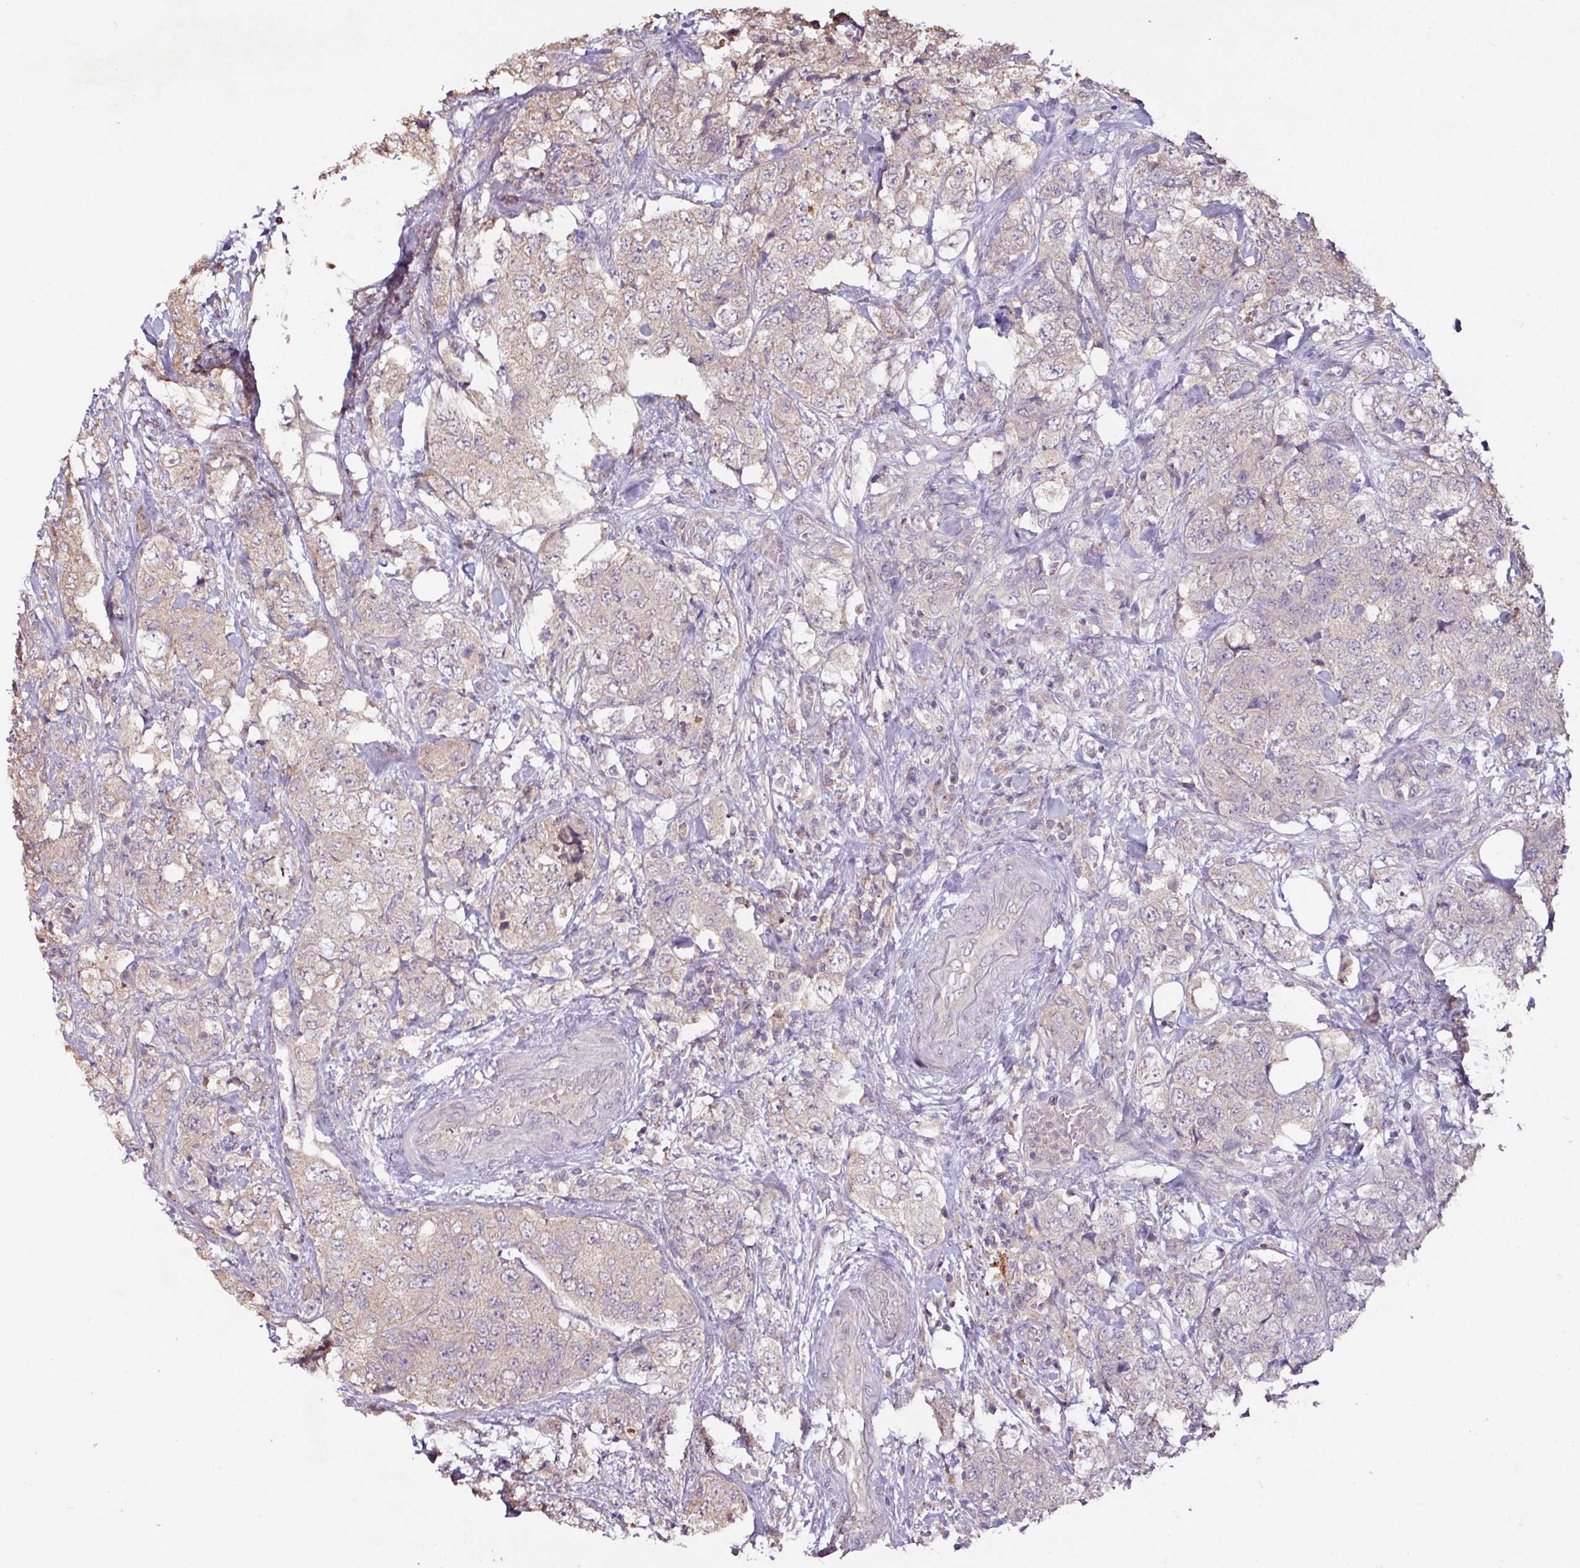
{"staining": {"intensity": "weak", "quantity": "25%-75%", "location": "cytoplasmic/membranous"}, "tissue": "urothelial cancer", "cell_type": "Tumor cells", "image_type": "cancer", "snomed": [{"axis": "morphology", "description": "Urothelial carcinoma, High grade"}, {"axis": "topography", "description": "Urinary bladder"}], "caption": "Immunohistochemistry micrograph of neoplastic tissue: human urothelial cancer stained using immunohistochemistry (IHC) exhibits low levels of weak protein expression localized specifically in the cytoplasmic/membranous of tumor cells, appearing as a cytoplasmic/membranous brown color.", "gene": "RPL38", "patient": {"sex": "female", "age": 78}}